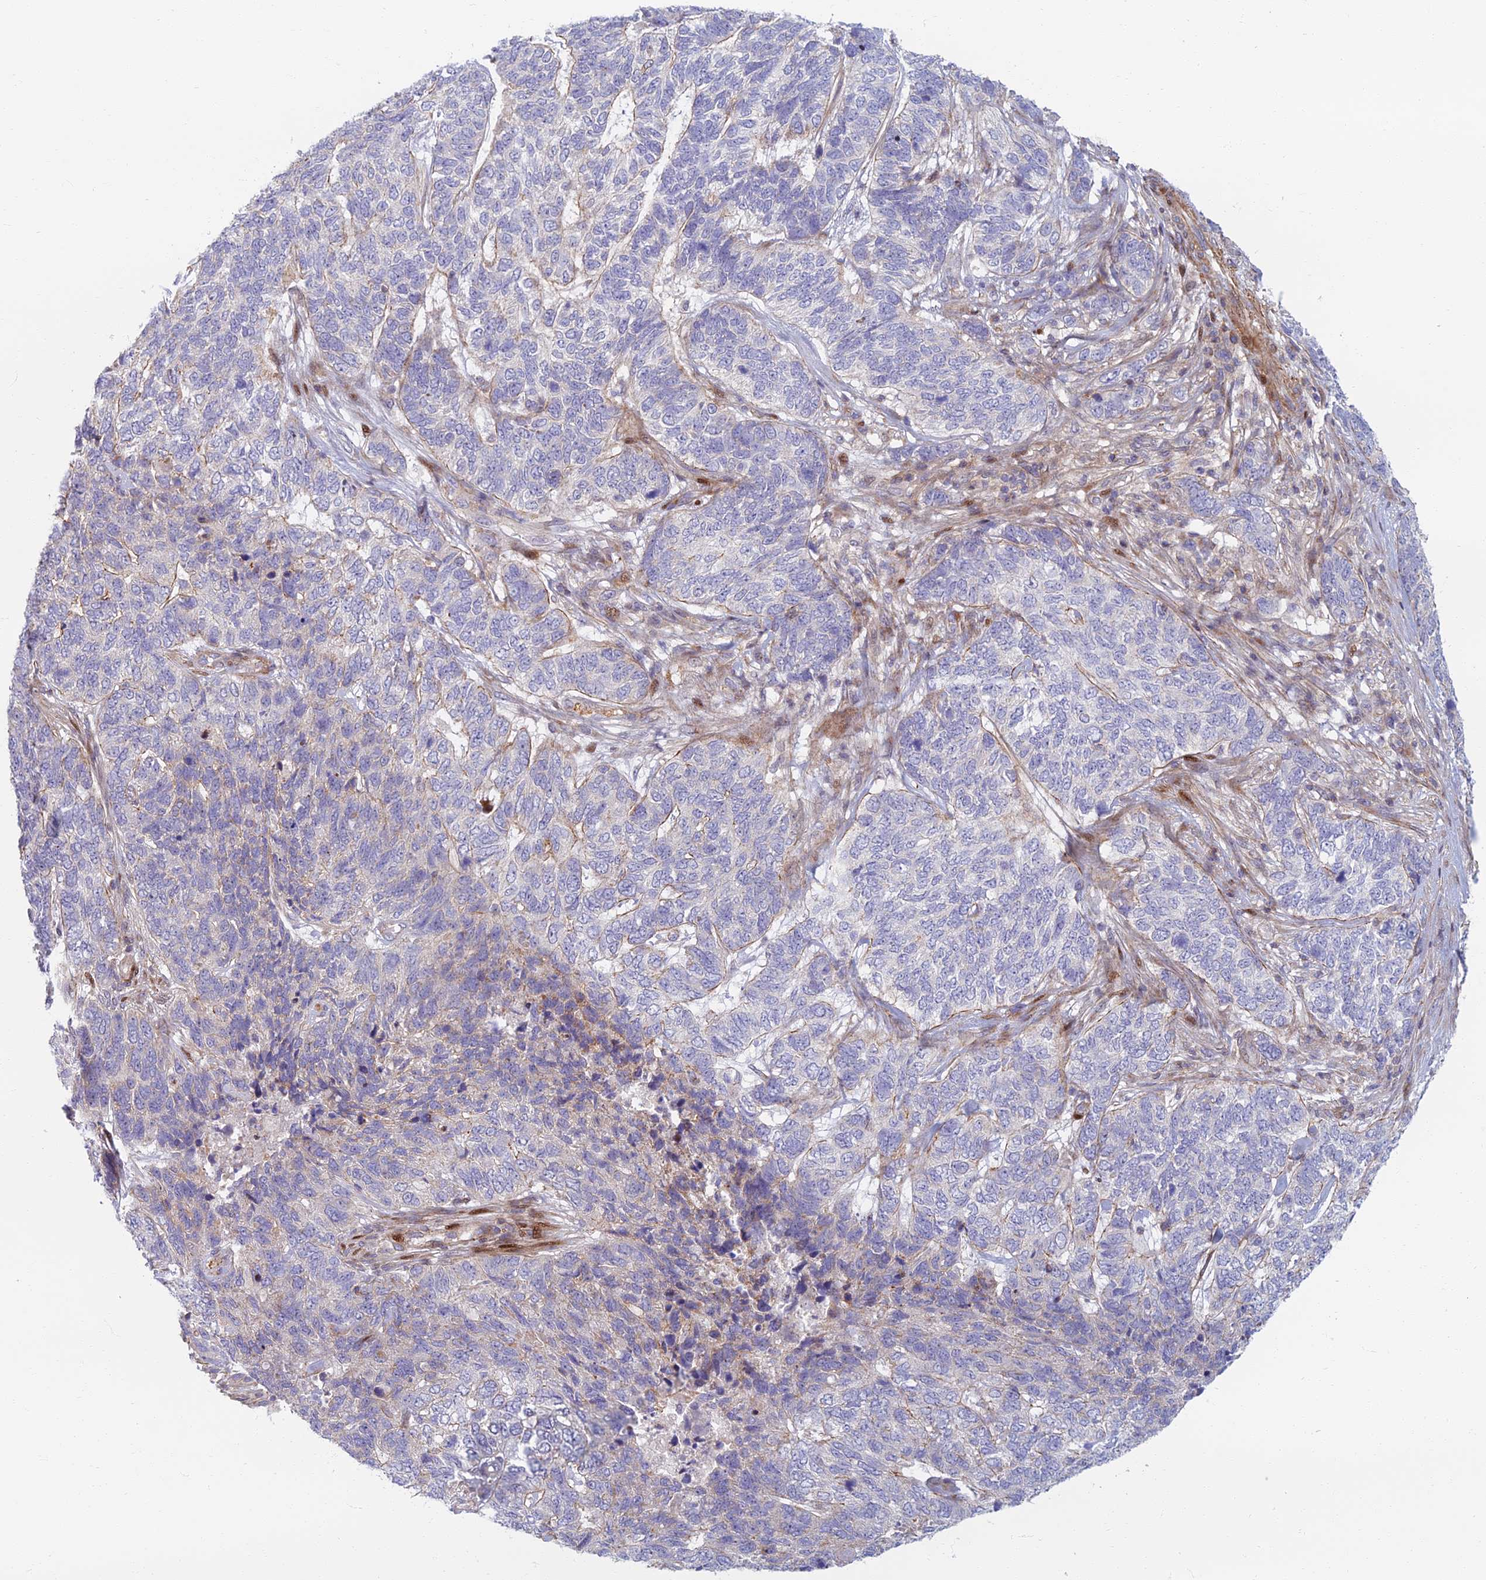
{"staining": {"intensity": "negative", "quantity": "none", "location": "none"}, "tissue": "skin cancer", "cell_type": "Tumor cells", "image_type": "cancer", "snomed": [{"axis": "morphology", "description": "Basal cell carcinoma"}, {"axis": "topography", "description": "Skin"}], "caption": "Tumor cells show no significant protein staining in skin cancer.", "gene": "C15orf40", "patient": {"sex": "female", "age": 65}}